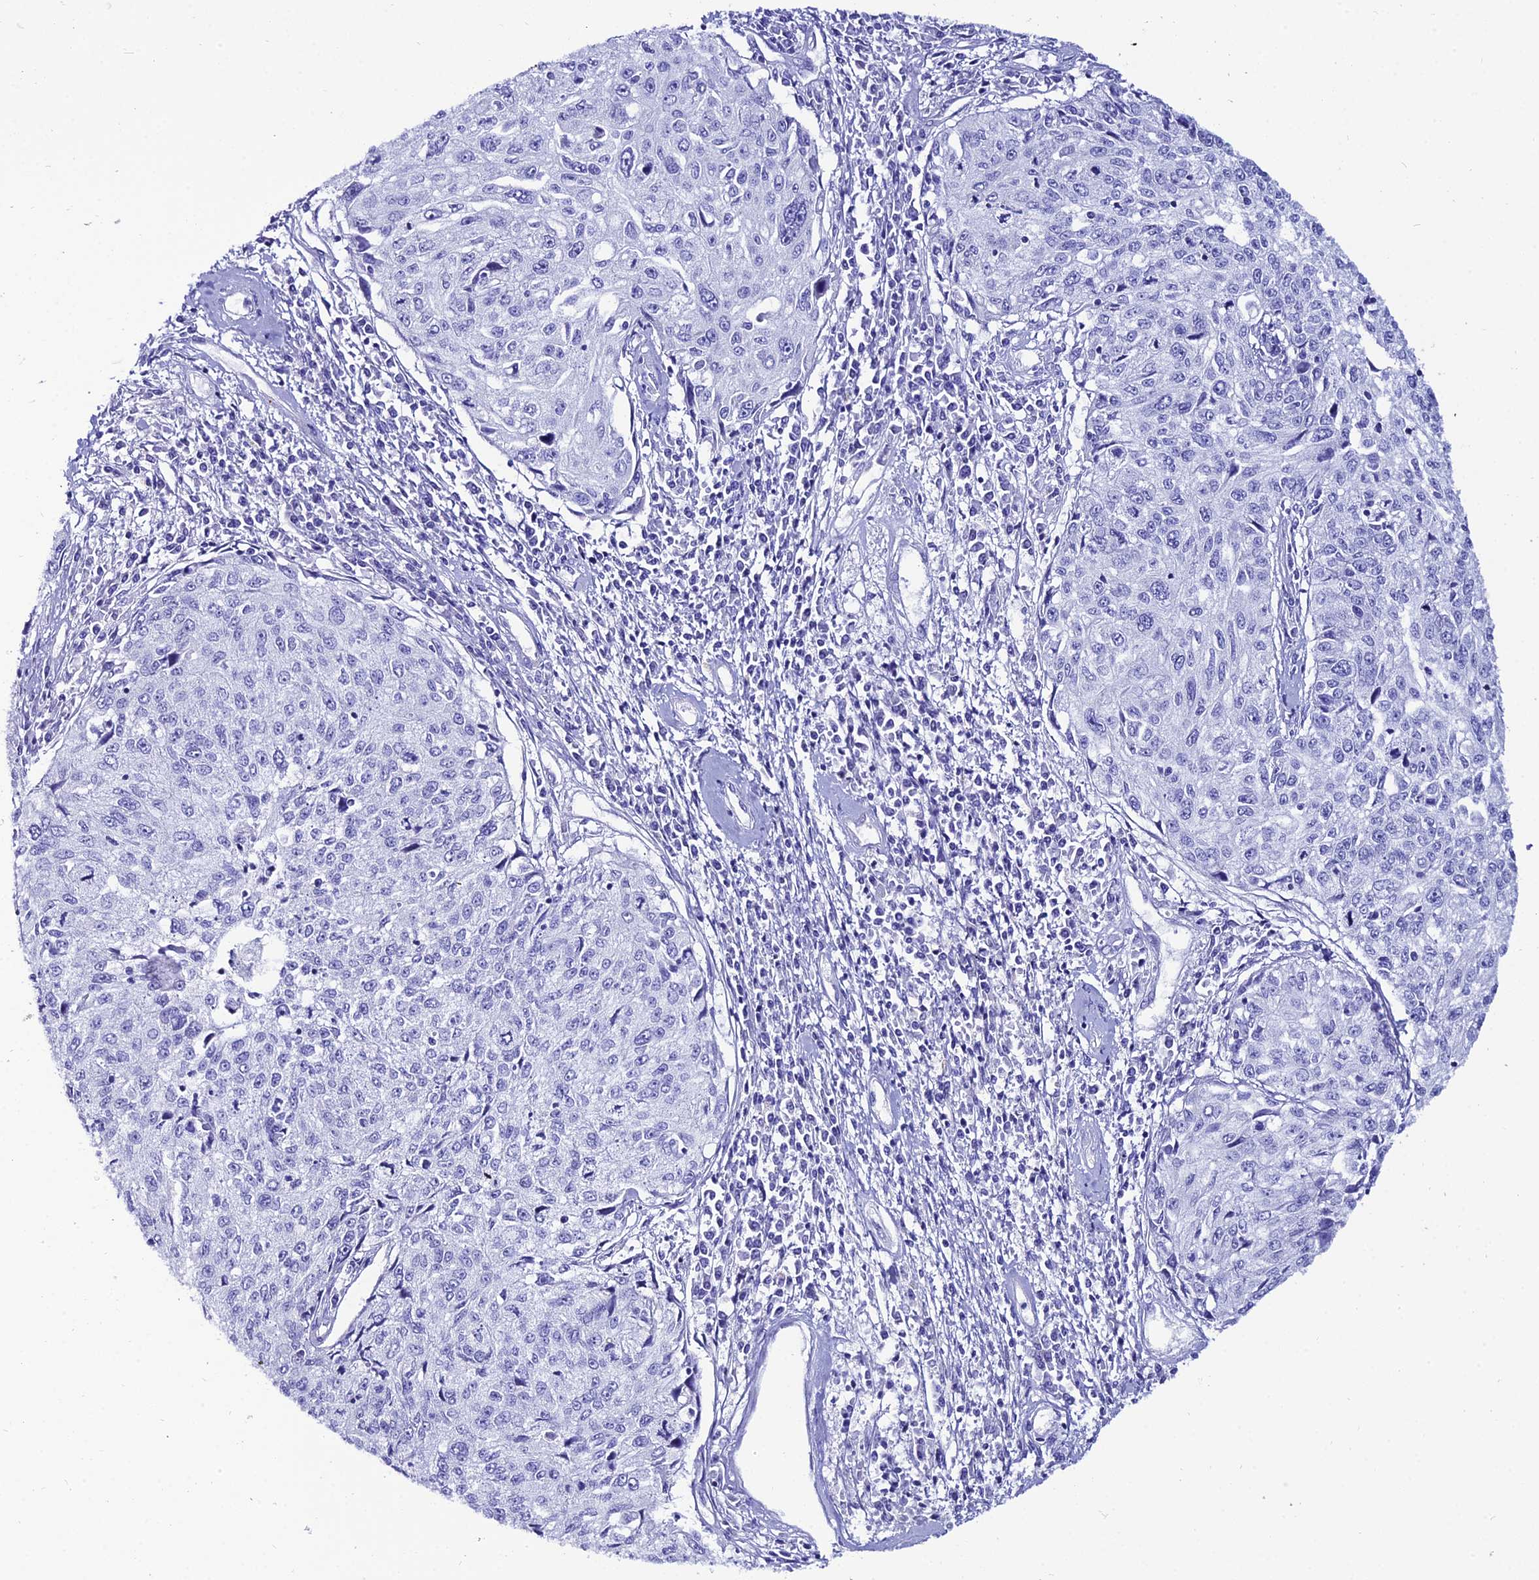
{"staining": {"intensity": "negative", "quantity": "none", "location": "none"}, "tissue": "cervical cancer", "cell_type": "Tumor cells", "image_type": "cancer", "snomed": [{"axis": "morphology", "description": "Squamous cell carcinoma, NOS"}, {"axis": "topography", "description": "Cervix"}], "caption": "Immunohistochemical staining of human cervical cancer (squamous cell carcinoma) displays no significant staining in tumor cells.", "gene": "OR4D5", "patient": {"sex": "female", "age": 57}}